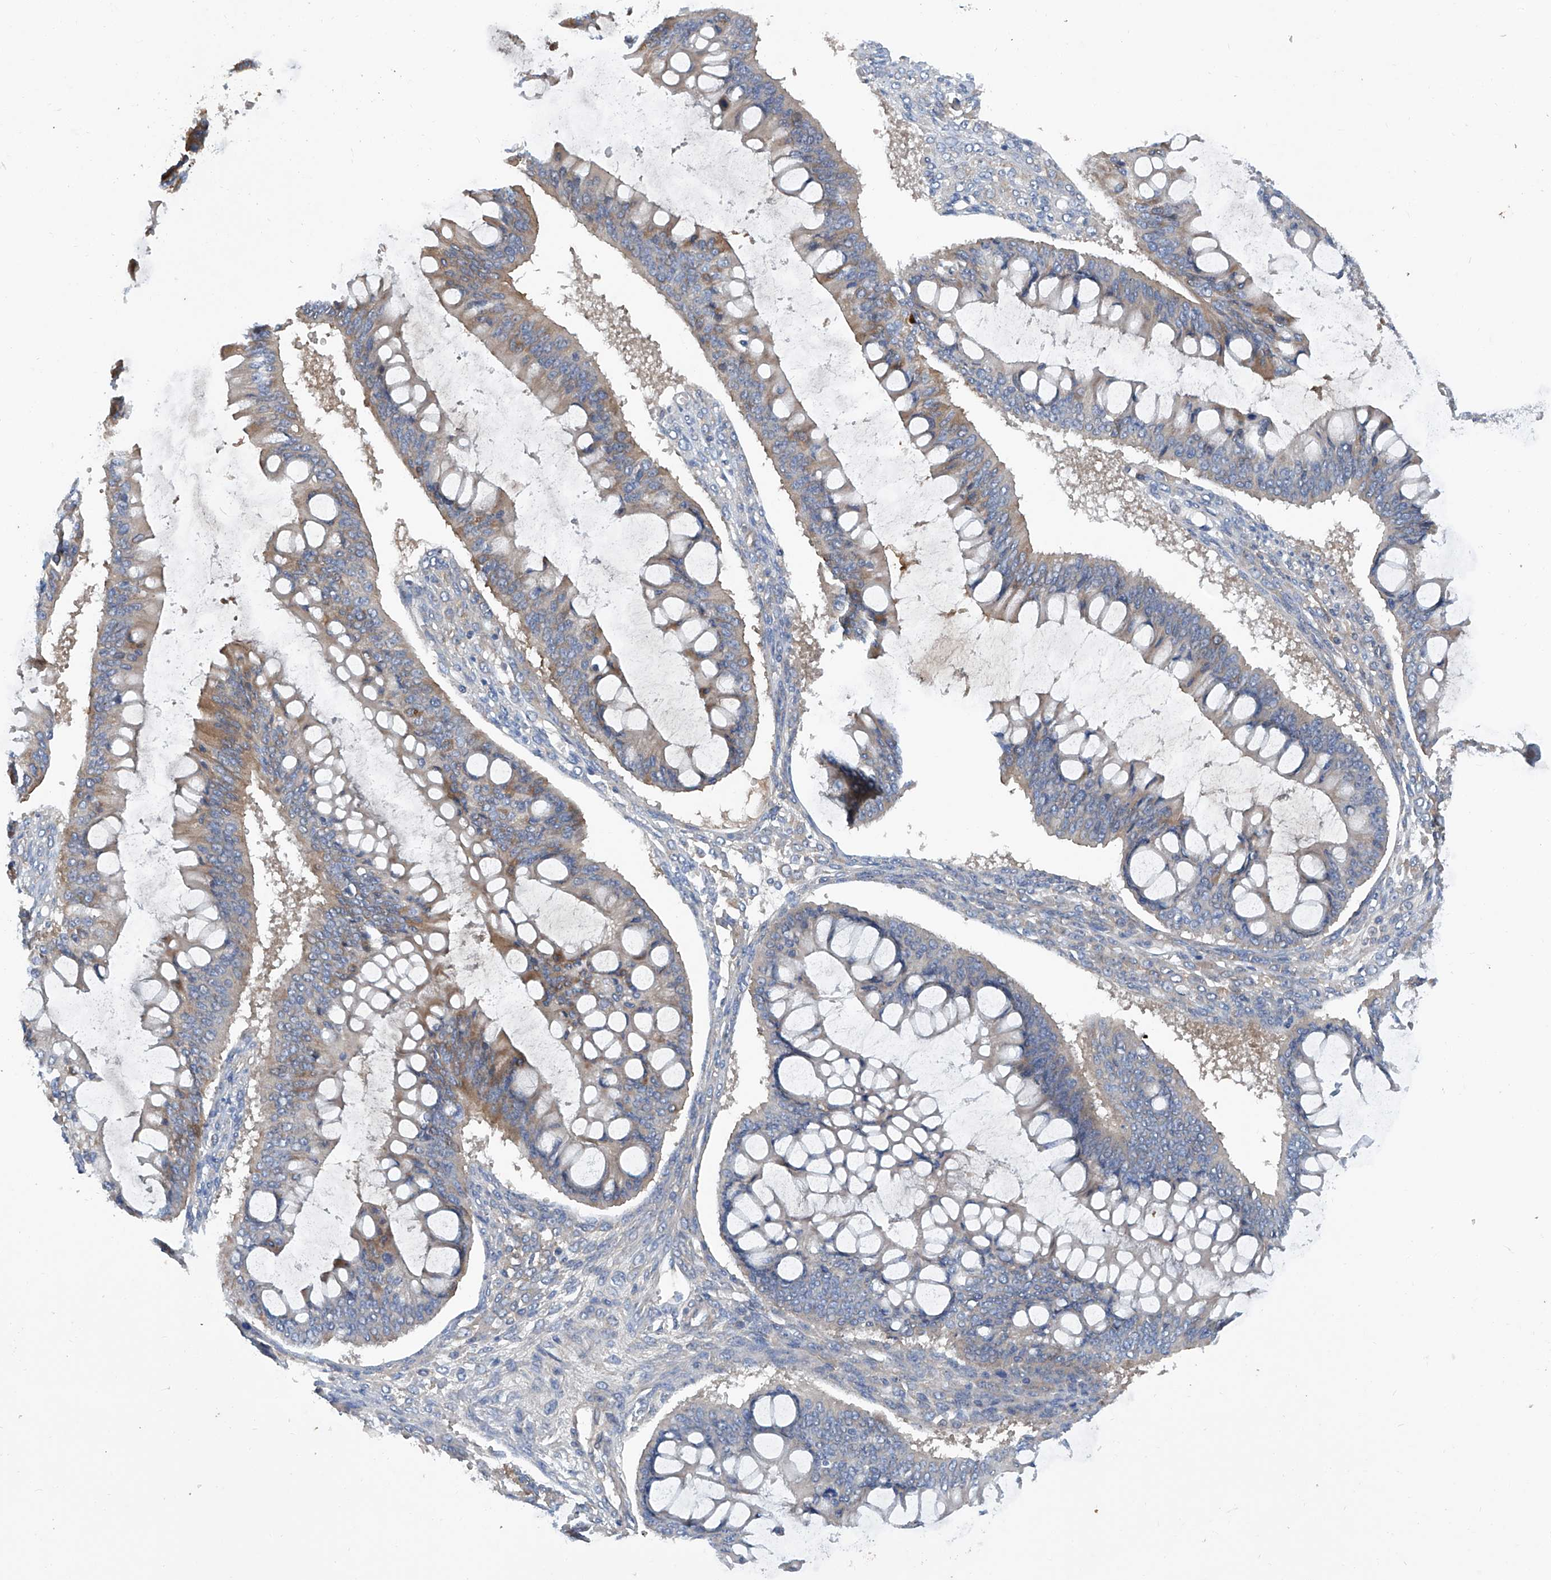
{"staining": {"intensity": "moderate", "quantity": "<25%", "location": "cytoplasmic/membranous"}, "tissue": "ovarian cancer", "cell_type": "Tumor cells", "image_type": "cancer", "snomed": [{"axis": "morphology", "description": "Cystadenocarcinoma, mucinous, NOS"}, {"axis": "topography", "description": "Ovary"}], "caption": "This histopathology image reveals IHC staining of ovarian cancer (mucinous cystadenocarcinoma), with low moderate cytoplasmic/membranous staining in approximately <25% of tumor cells.", "gene": "ASCC3", "patient": {"sex": "female", "age": 73}}